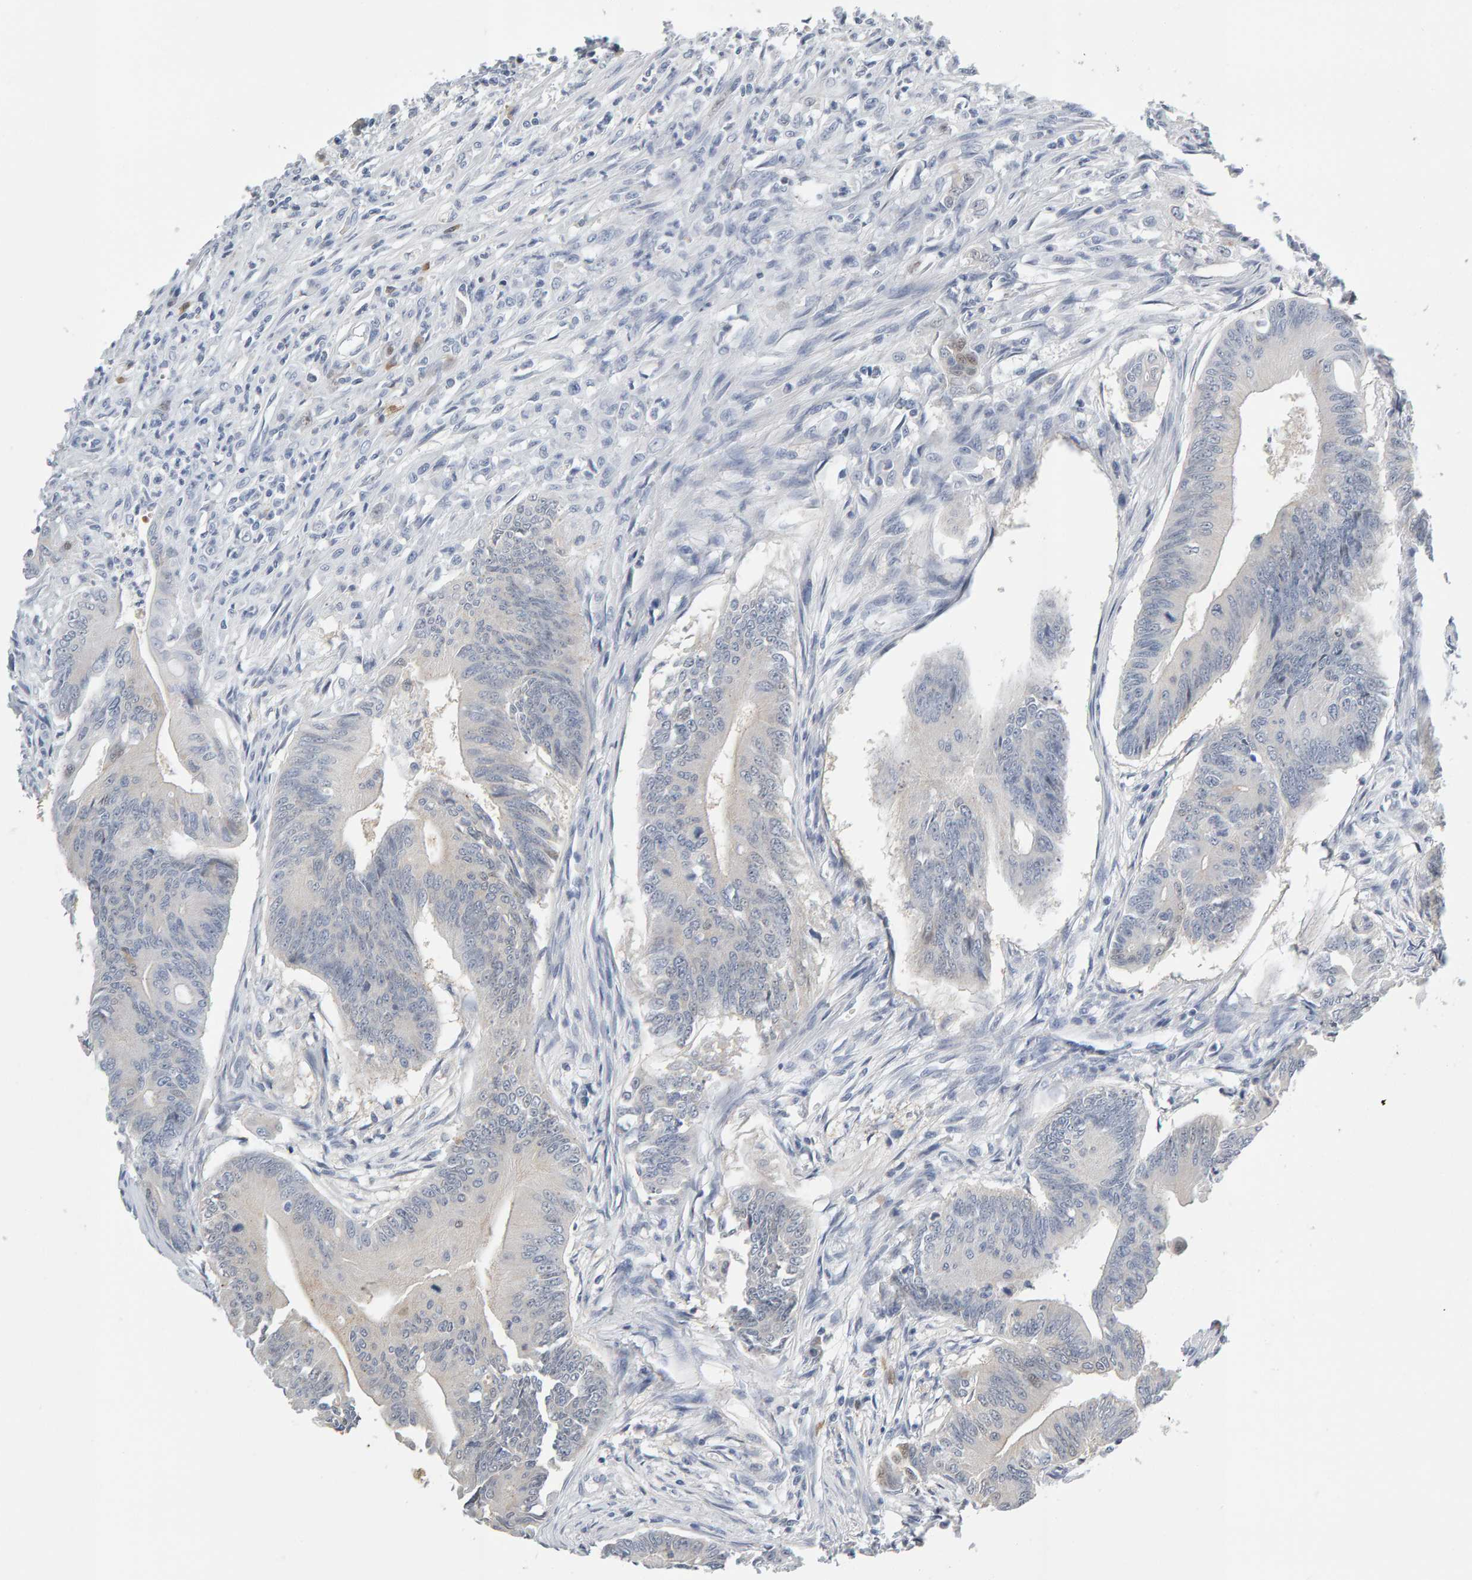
{"staining": {"intensity": "weak", "quantity": "<25%", "location": "cytoplasmic/membranous"}, "tissue": "colorectal cancer", "cell_type": "Tumor cells", "image_type": "cancer", "snomed": [{"axis": "morphology", "description": "Adenoma, NOS"}, {"axis": "morphology", "description": "Adenocarcinoma, NOS"}, {"axis": "topography", "description": "Colon"}], "caption": "This is an IHC histopathology image of human colorectal cancer. There is no positivity in tumor cells.", "gene": "CTH", "patient": {"sex": "male", "age": 79}}